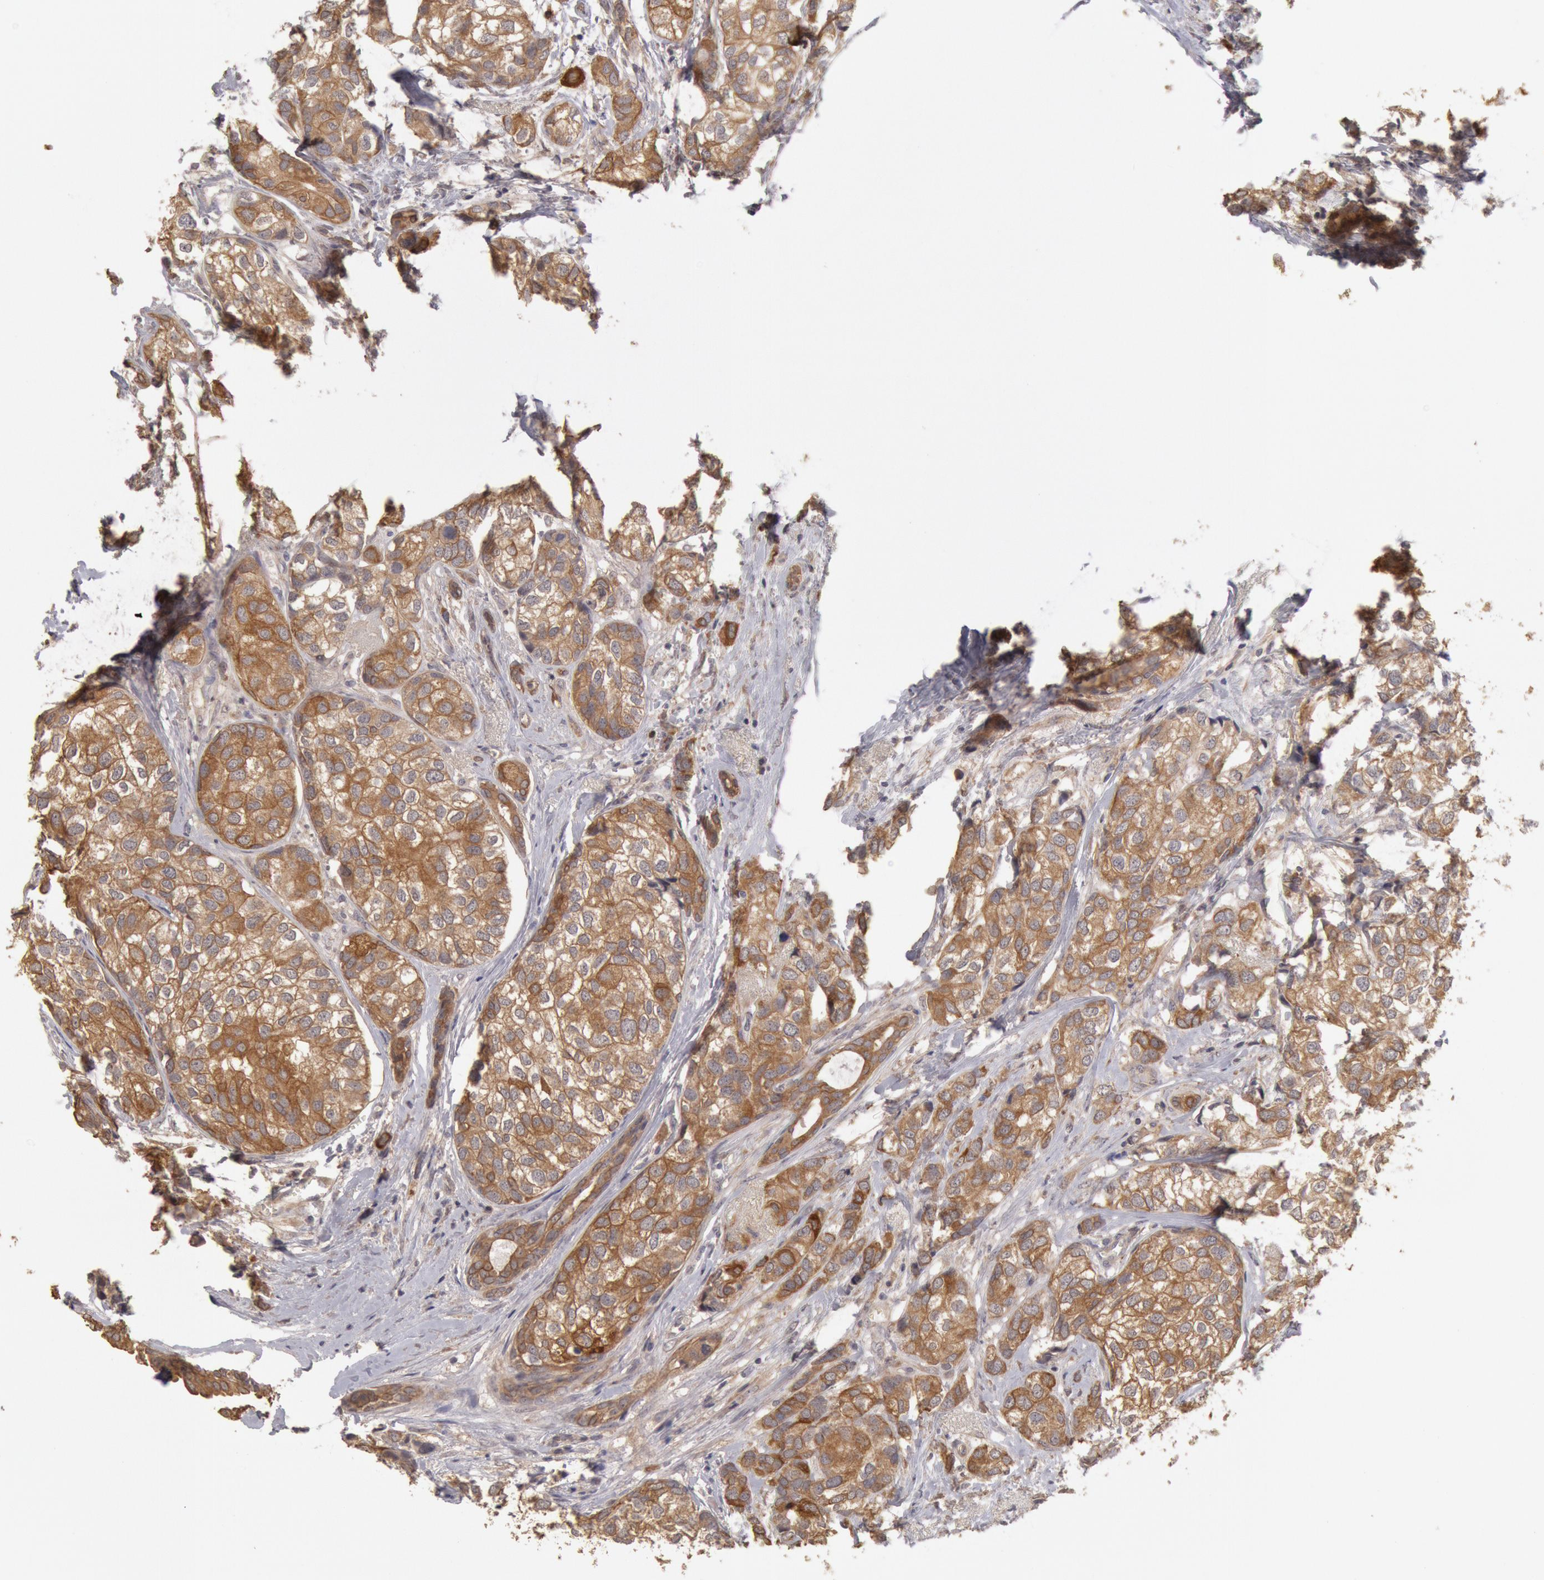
{"staining": {"intensity": "moderate", "quantity": ">75%", "location": "cytoplasmic/membranous"}, "tissue": "breast cancer", "cell_type": "Tumor cells", "image_type": "cancer", "snomed": [{"axis": "morphology", "description": "Duct carcinoma"}, {"axis": "topography", "description": "Breast"}], "caption": "Breast cancer stained for a protein reveals moderate cytoplasmic/membranous positivity in tumor cells.", "gene": "ZFP36L1", "patient": {"sex": "female", "age": 68}}